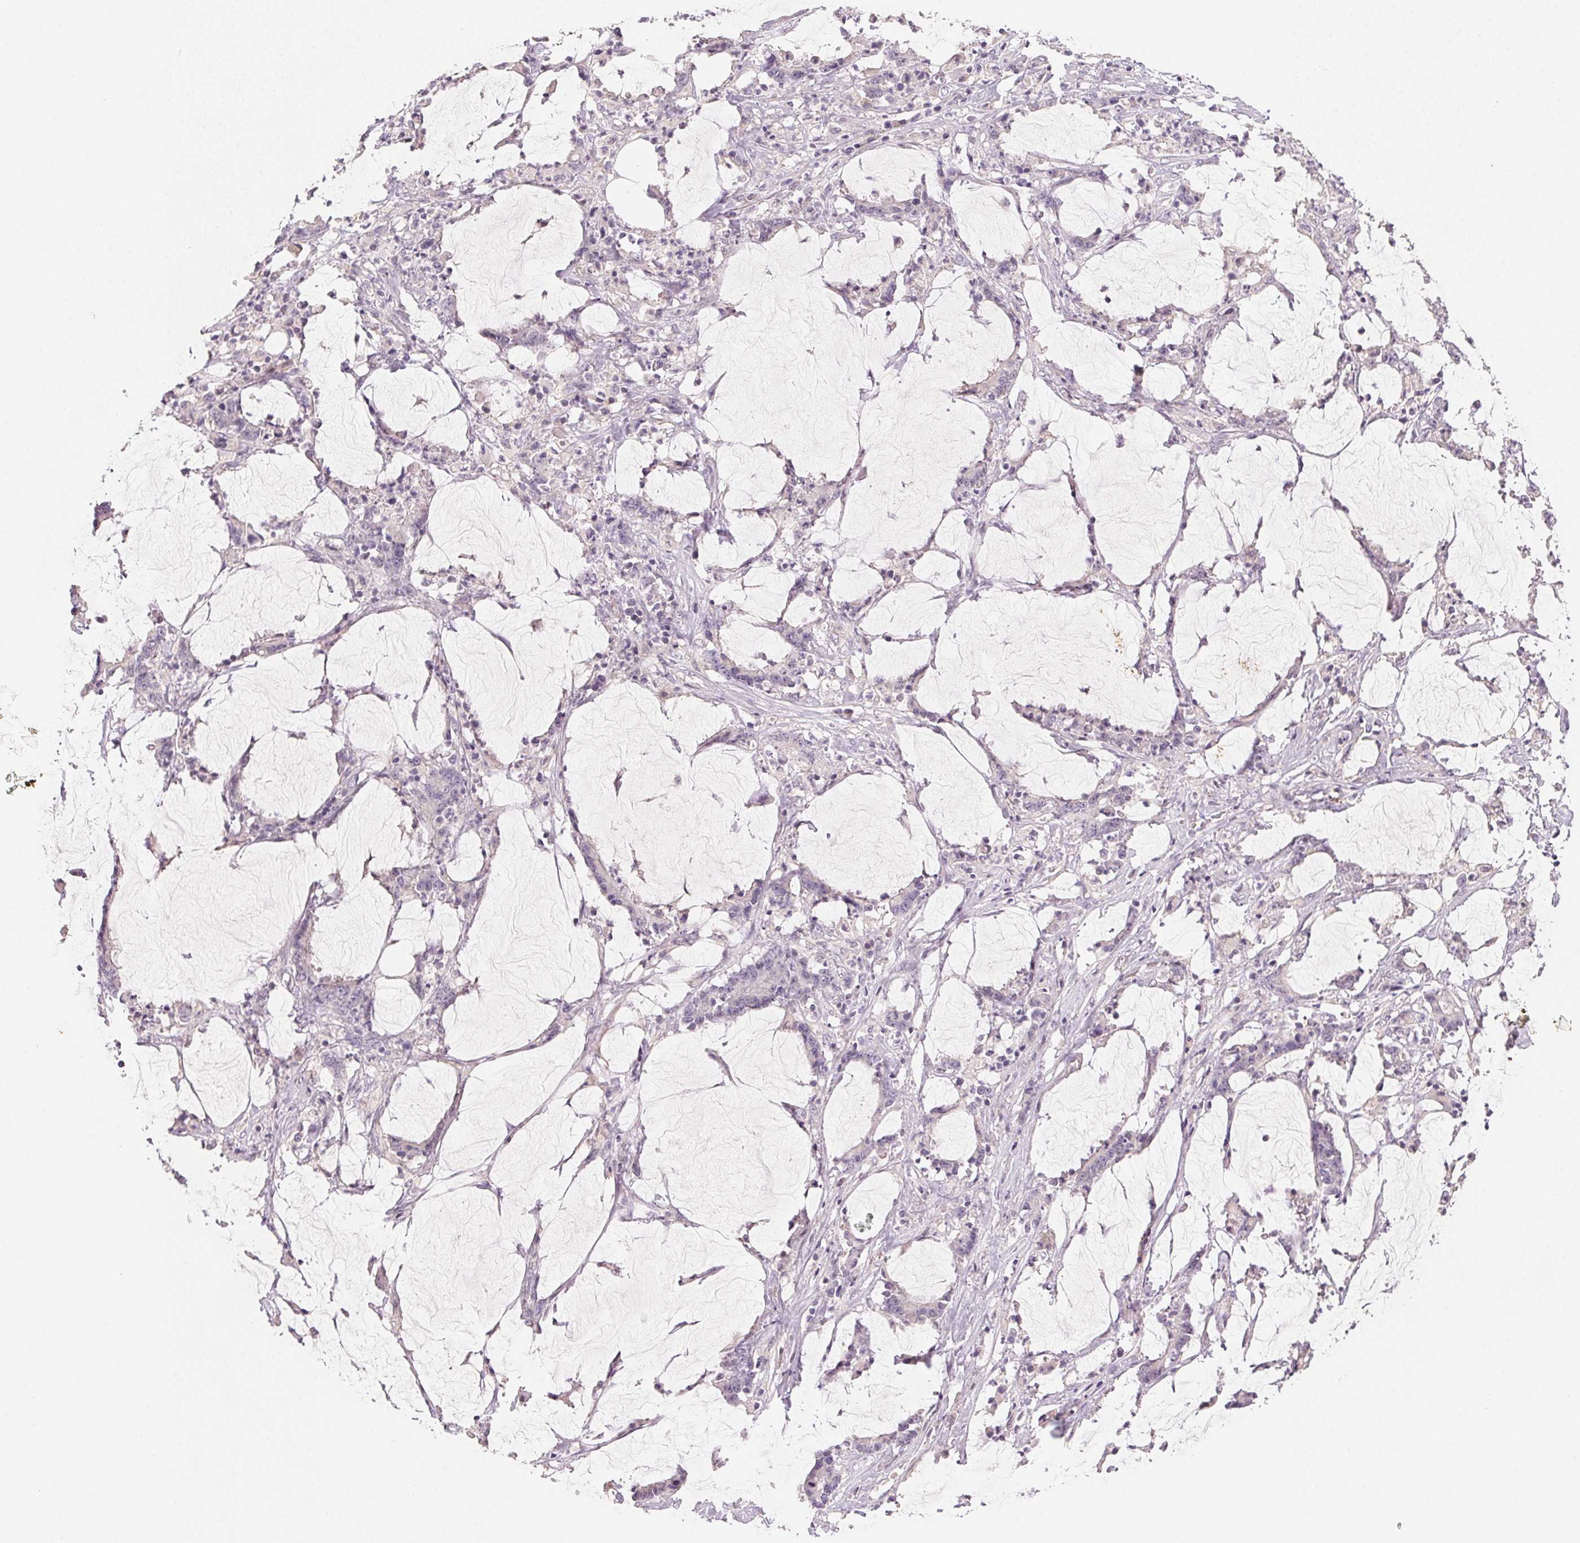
{"staining": {"intensity": "negative", "quantity": "none", "location": "none"}, "tissue": "stomach cancer", "cell_type": "Tumor cells", "image_type": "cancer", "snomed": [{"axis": "morphology", "description": "Adenocarcinoma, NOS"}, {"axis": "topography", "description": "Stomach, upper"}], "caption": "A high-resolution photomicrograph shows IHC staining of stomach cancer, which shows no significant staining in tumor cells.", "gene": "MCOLN3", "patient": {"sex": "male", "age": 68}}